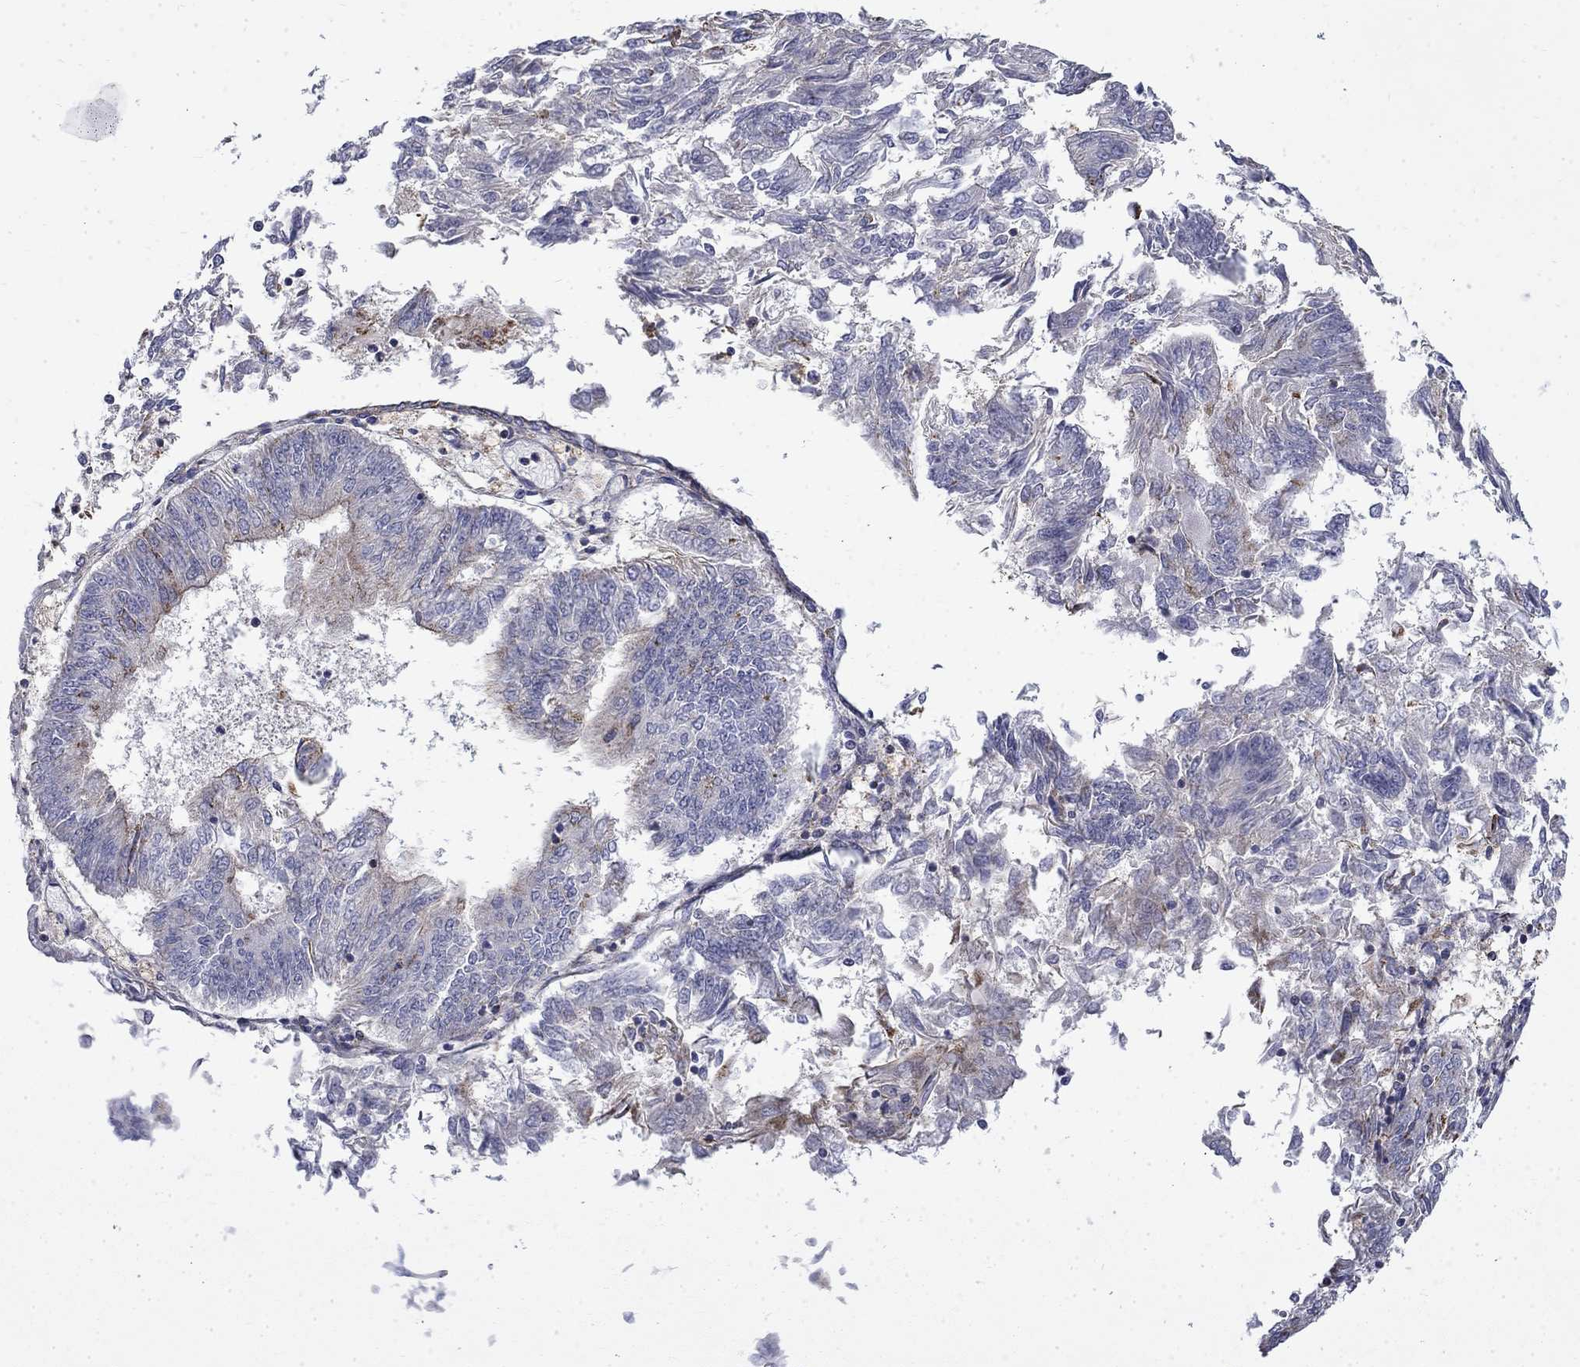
{"staining": {"intensity": "negative", "quantity": "none", "location": "none"}, "tissue": "endometrial cancer", "cell_type": "Tumor cells", "image_type": "cancer", "snomed": [{"axis": "morphology", "description": "Adenocarcinoma, NOS"}, {"axis": "topography", "description": "Endometrium"}], "caption": "A photomicrograph of human endometrial cancer is negative for staining in tumor cells.", "gene": "PCBP3", "patient": {"sex": "female", "age": 58}}